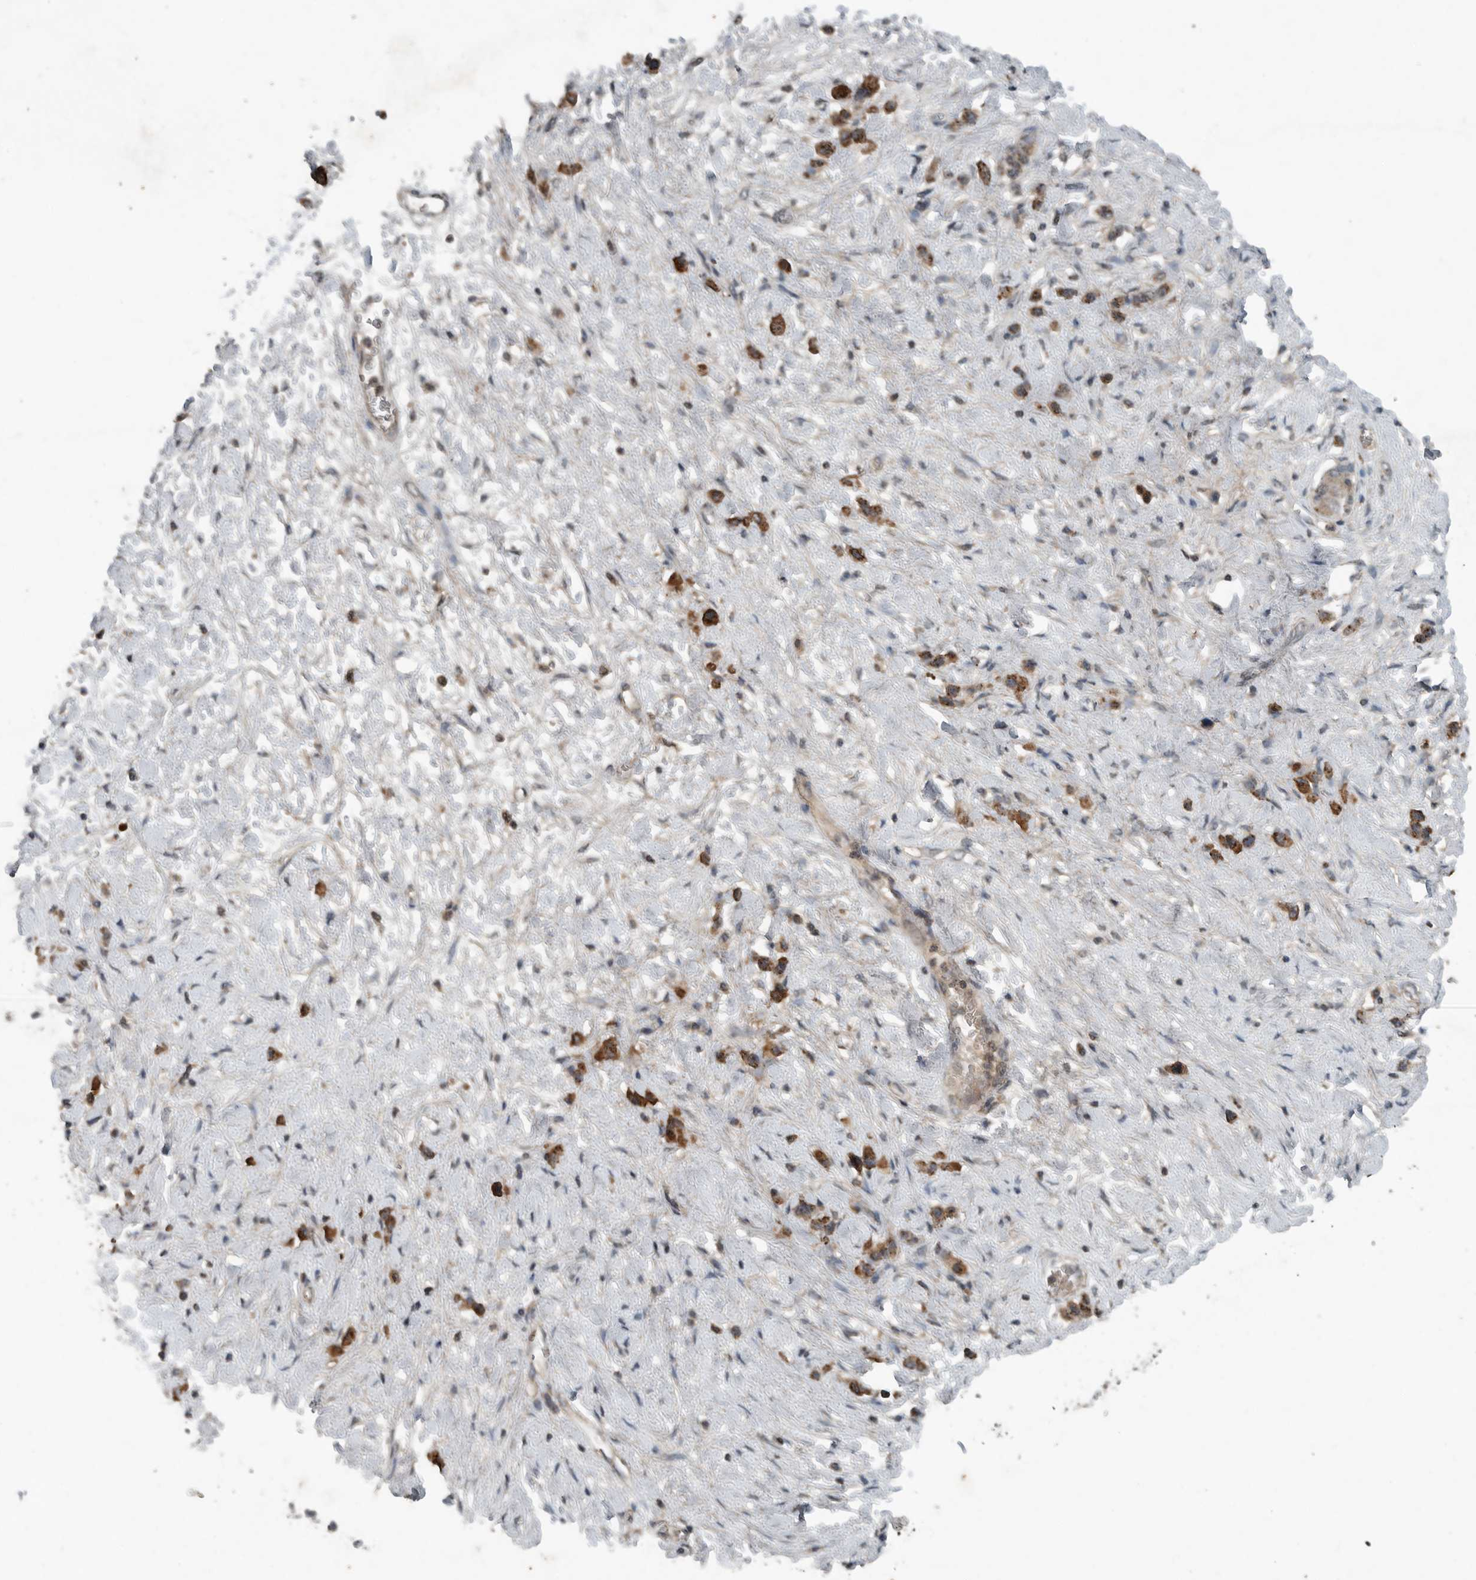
{"staining": {"intensity": "strong", "quantity": ">75%", "location": "cytoplasmic/membranous"}, "tissue": "stomach cancer", "cell_type": "Tumor cells", "image_type": "cancer", "snomed": [{"axis": "morphology", "description": "Adenocarcinoma, NOS"}, {"axis": "topography", "description": "Stomach"}], "caption": "Immunohistochemical staining of stomach cancer (adenocarcinoma) demonstrates high levels of strong cytoplasmic/membranous staining in about >75% of tumor cells.", "gene": "IL6ST", "patient": {"sex": "female", "age": 65}}